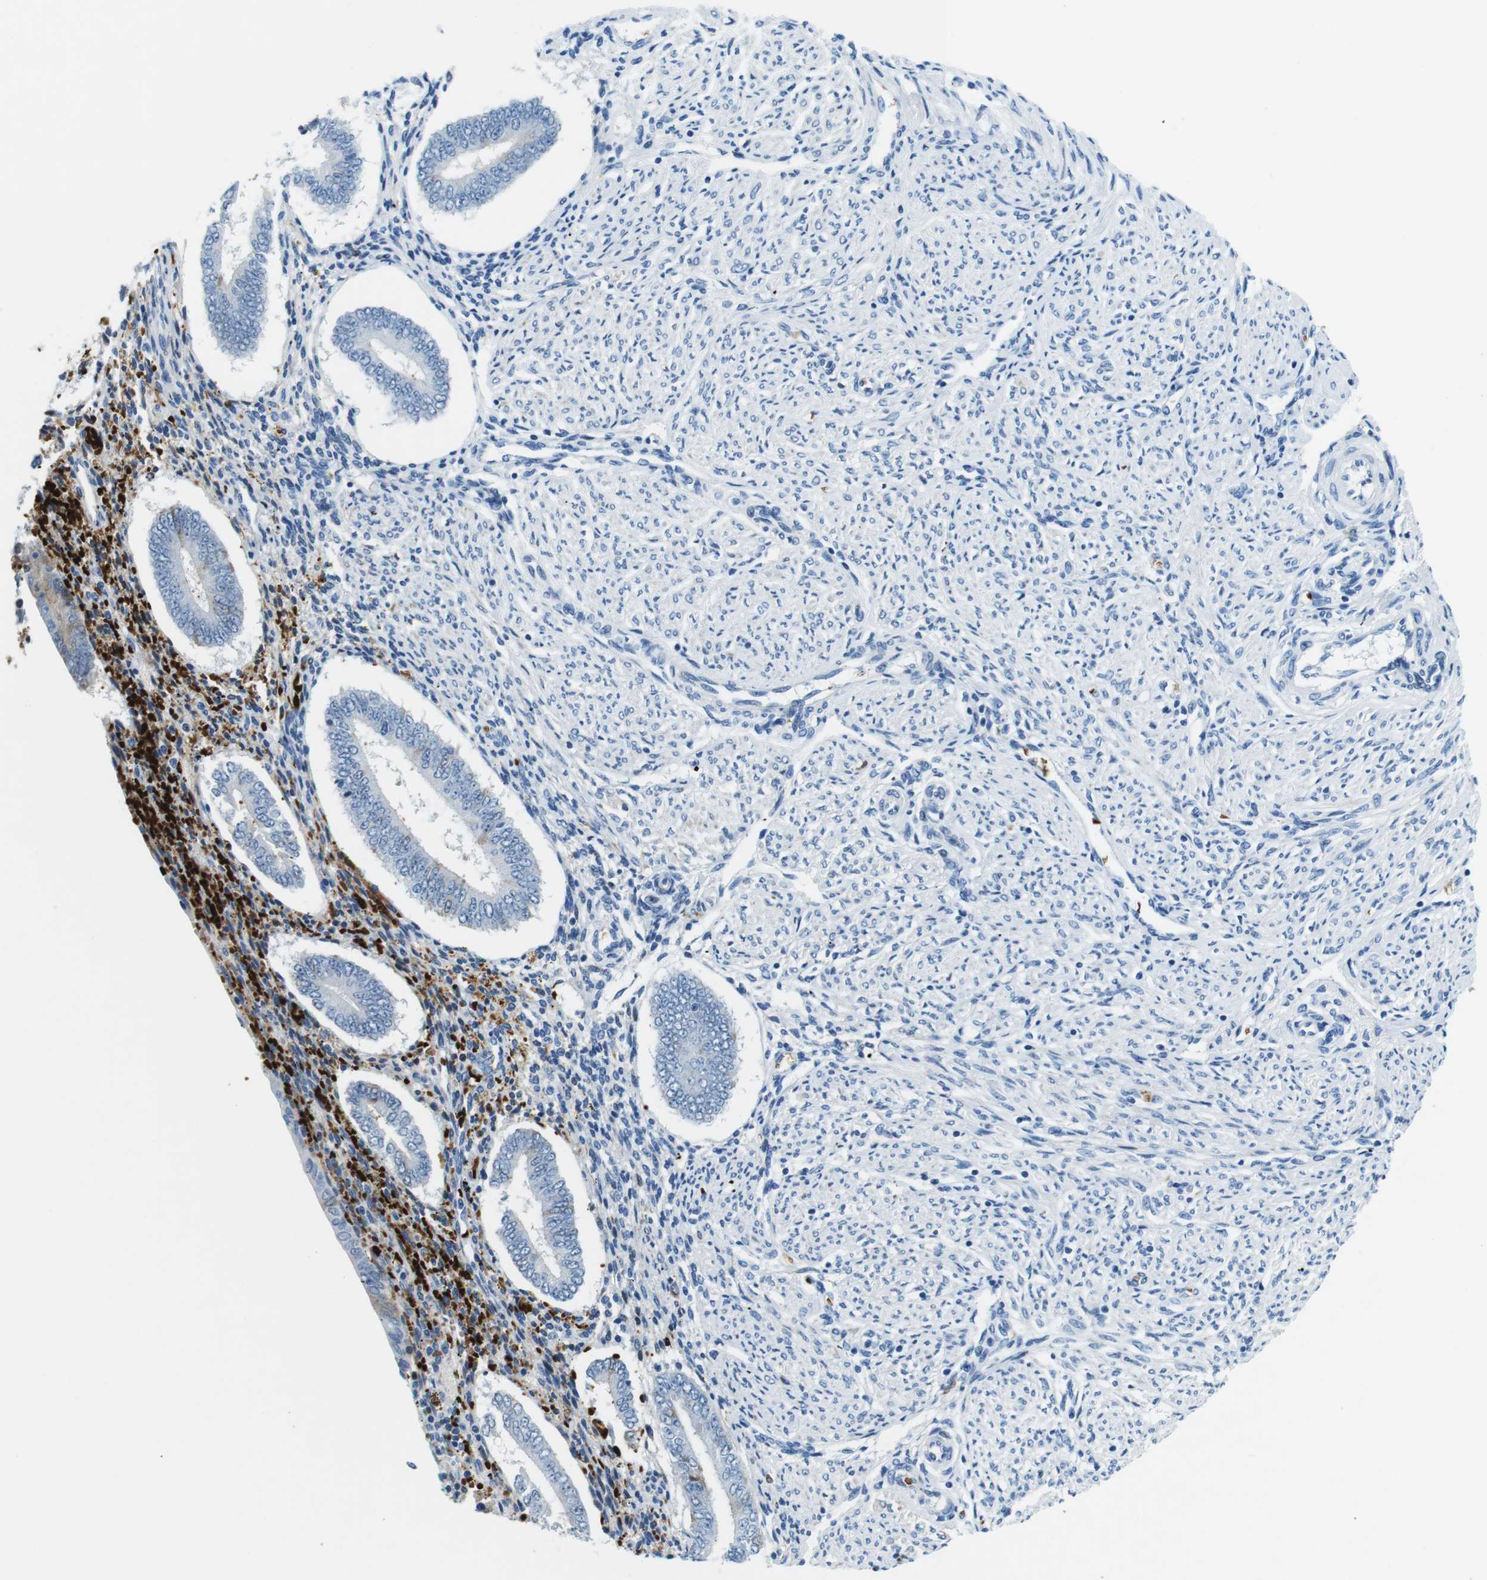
{"staining": {"intensity": "moderate", "quantity": "<25%", "location": "nuclear"}, "tissue": "endometrium", "cell_type": "Cells in endometrial stroma", "image_type": "normal", "snomed": [{"axis": "morphology", "description": "Normal tissue, NOS"}, {"axis": "topography", "description": "Endometrium"}], "caption": "Immunohistochemistry (DAB (3,3'-diaminobenzidine)) staining of normal human endometrium exhibits moderate nuclear protein staining in approximately <25% of cells in endometrial stroma.", "gene": "TFAP2C", "patient": {"sex": "female", "age": 42}}